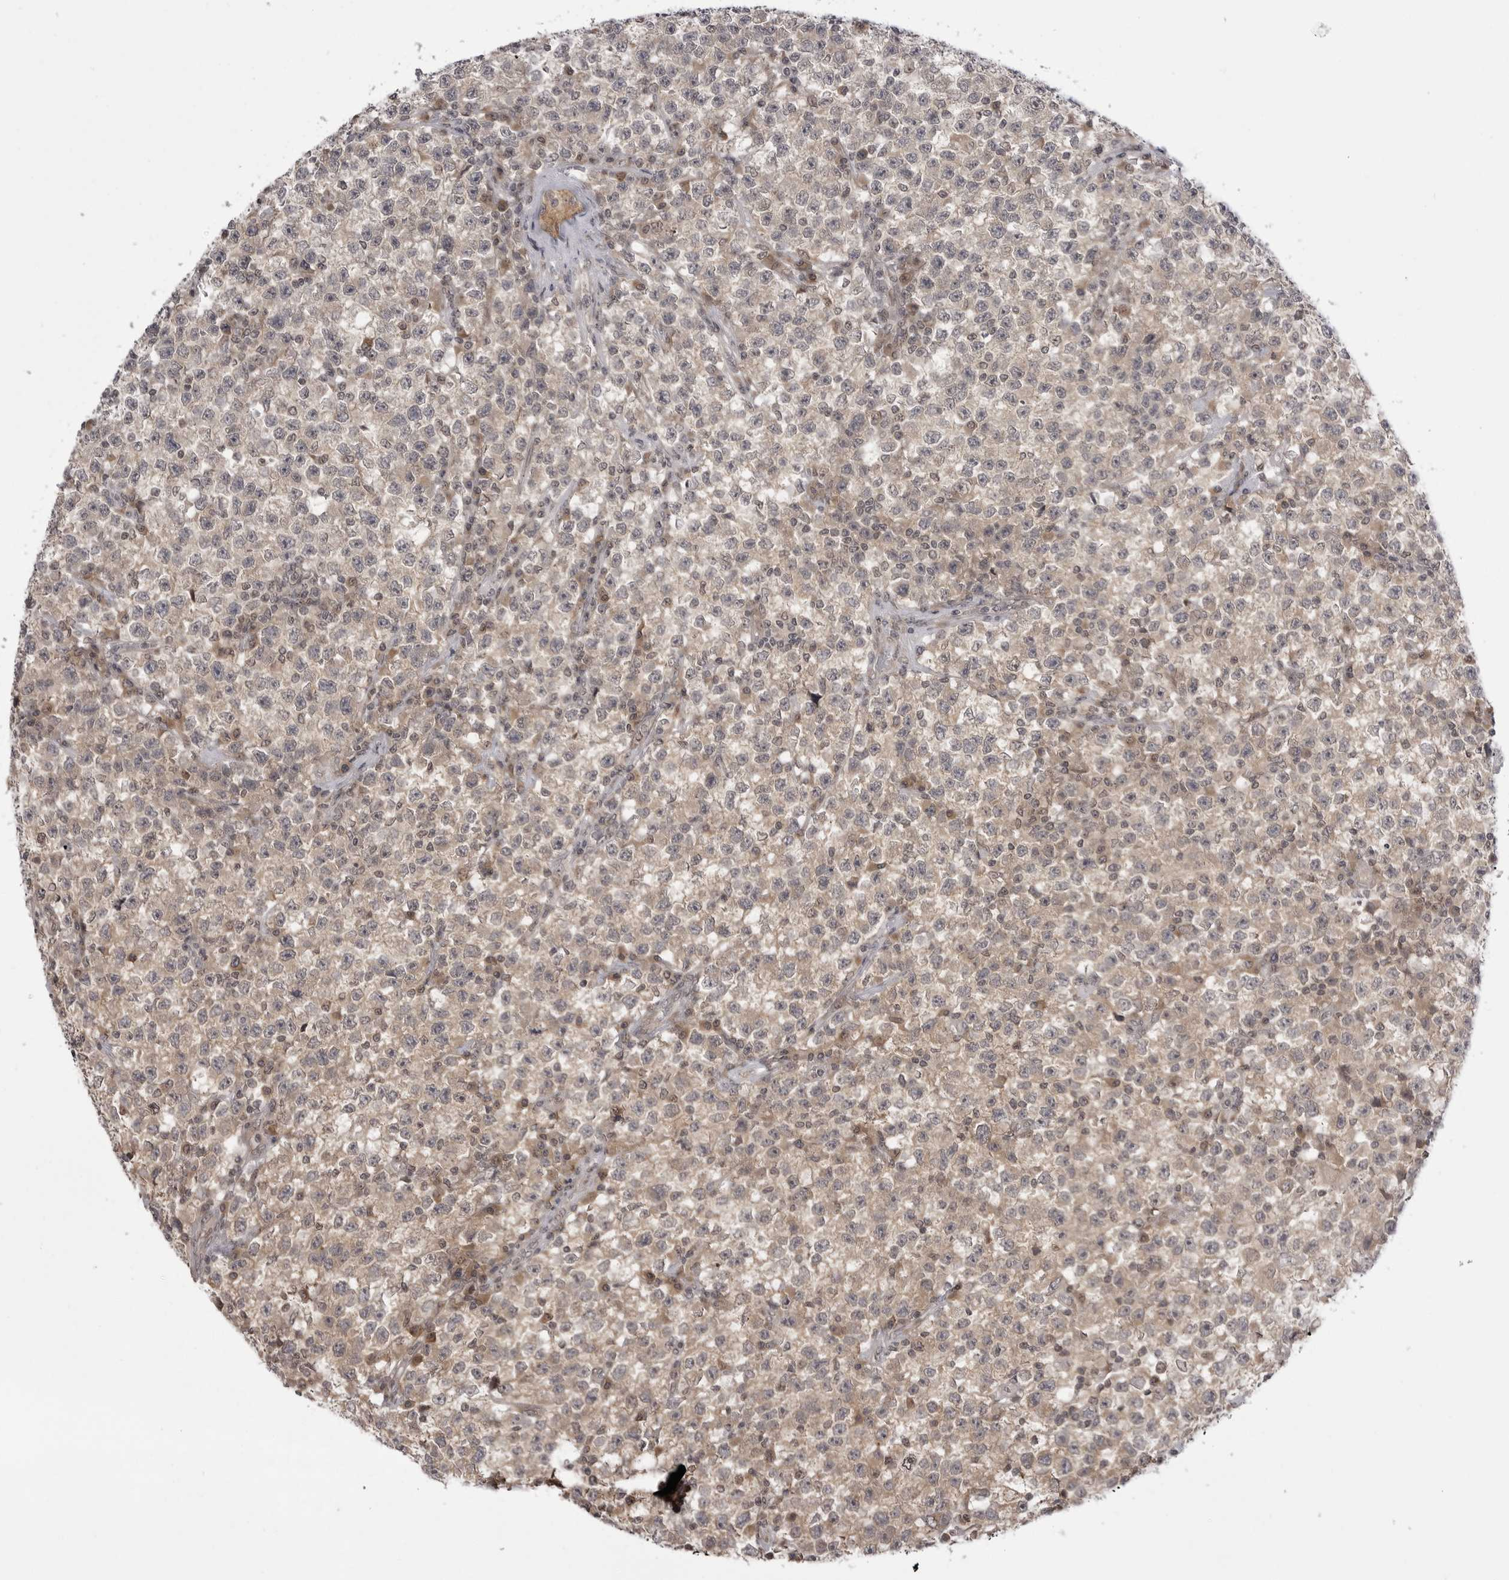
{"staining": {"intensity": "weak", "quantity": ">75%", "location": "cytoplasmic/membranous"}, "tissue": "testis cancer", "cell_type": "Tumor cells", "image_type": "cancer", "snomed": [{"axis": "morphology", "description": "Seminoma, NOS"}, {"axis": "topography", "description": "Testis"}], "caption": "A micrograph of human testis cancer stained for a protein reveals weak cytoplasmic/membranous brown staining in tumor cells.", "gene": "PTK2B", "patient": {"sex": "male", "age": 22}}